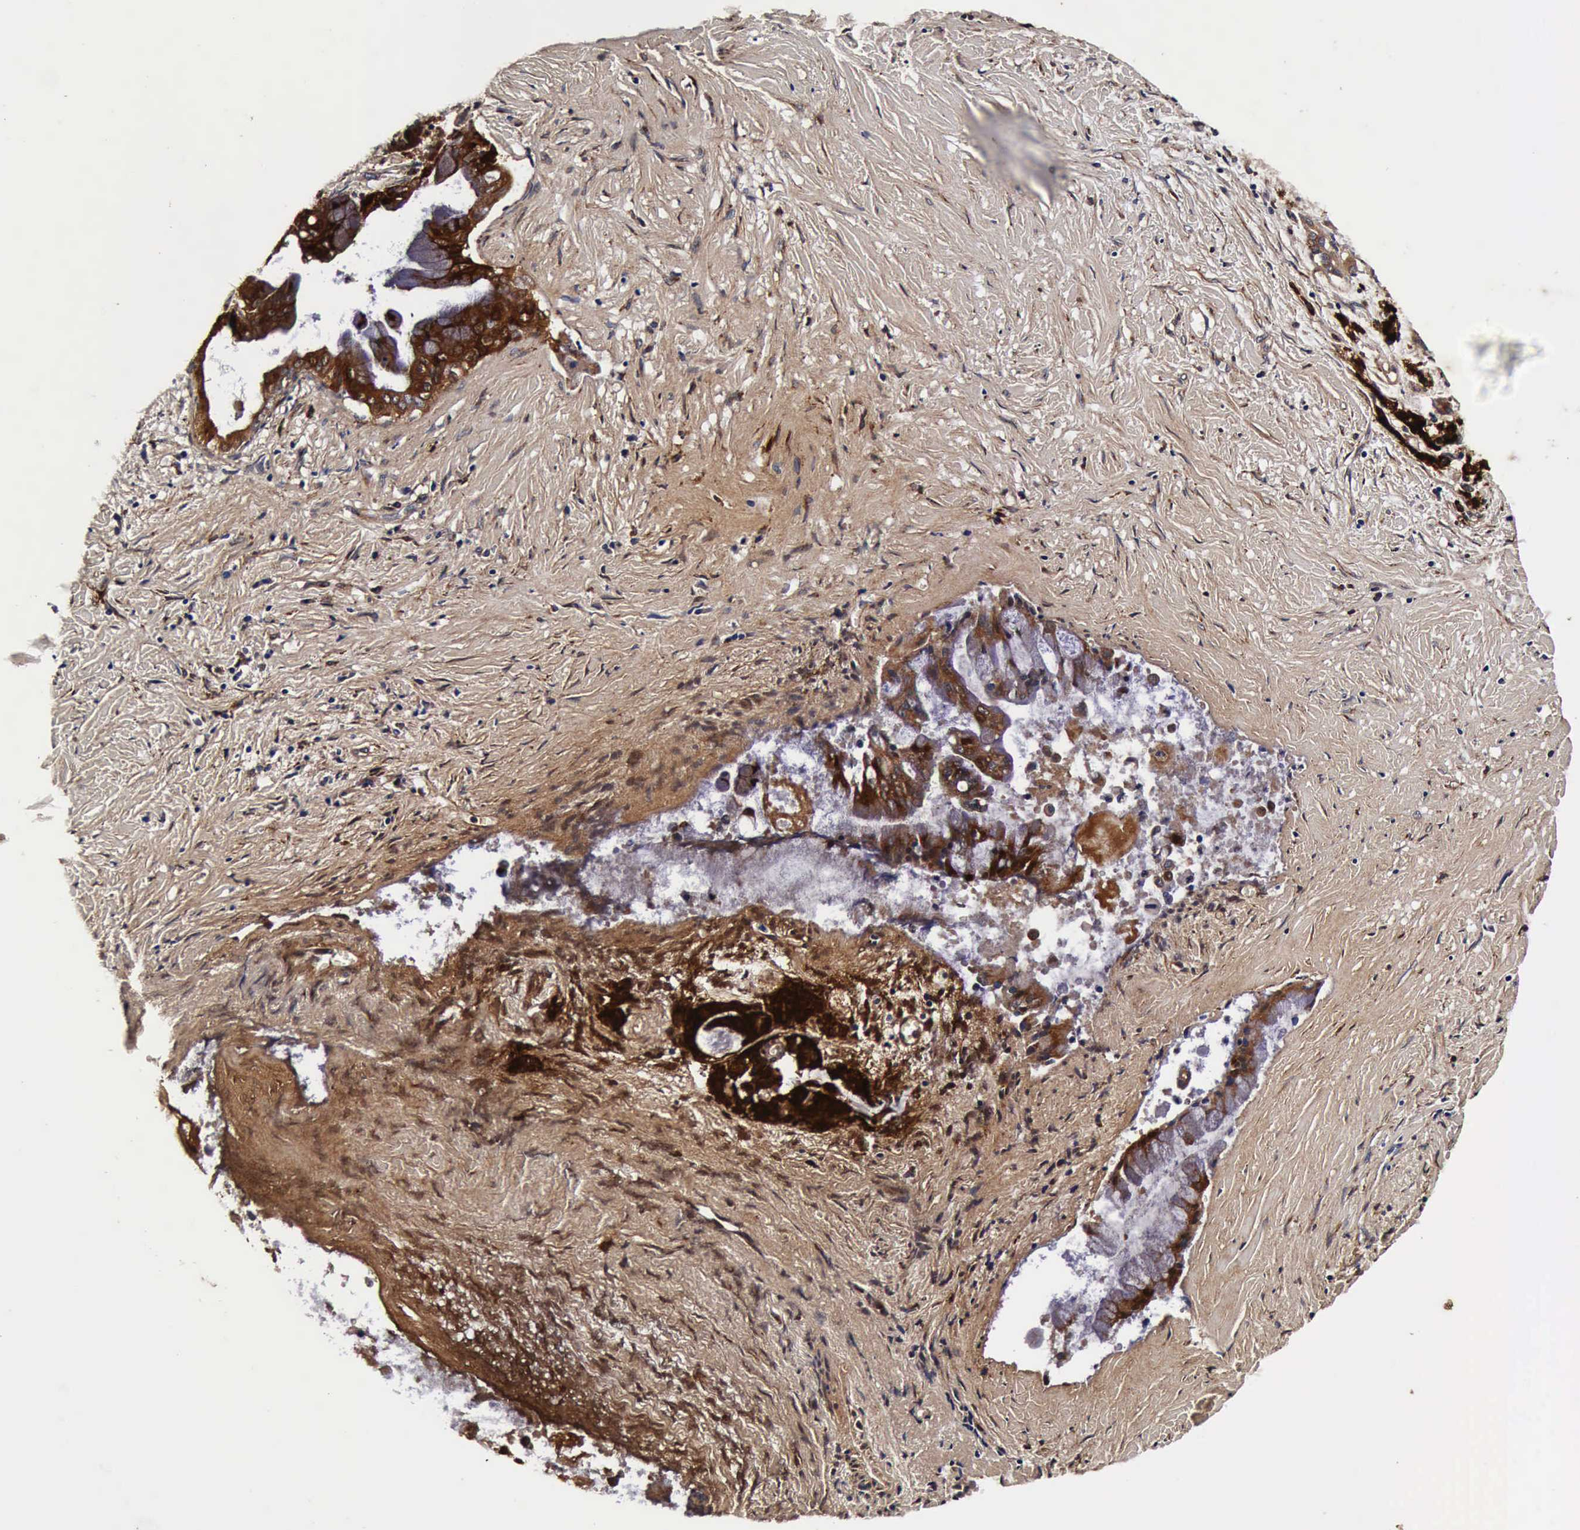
{"staining": {"intensity": "strong", "quantity": ">75%", "location": "cytoplasmic/membranous"}, "tissue": "pancreatic cancer", "cell_type": "Tumor cells", "image_type": "cancer", "snomed": [{"axis": "morphology", "description": "Adenocarcinoma, NOS"}, {"axis": "topography", "description": "Pancreas"}], "caption": "Pancreatic cancer (adenocarcinoma) stained with immunohistochemistry demonstrates strong cytoplasmic/membranous positivity in about >75% of tumor cells.", "gene": "CST3", "patient": {"sex": "male", "age": 59}}